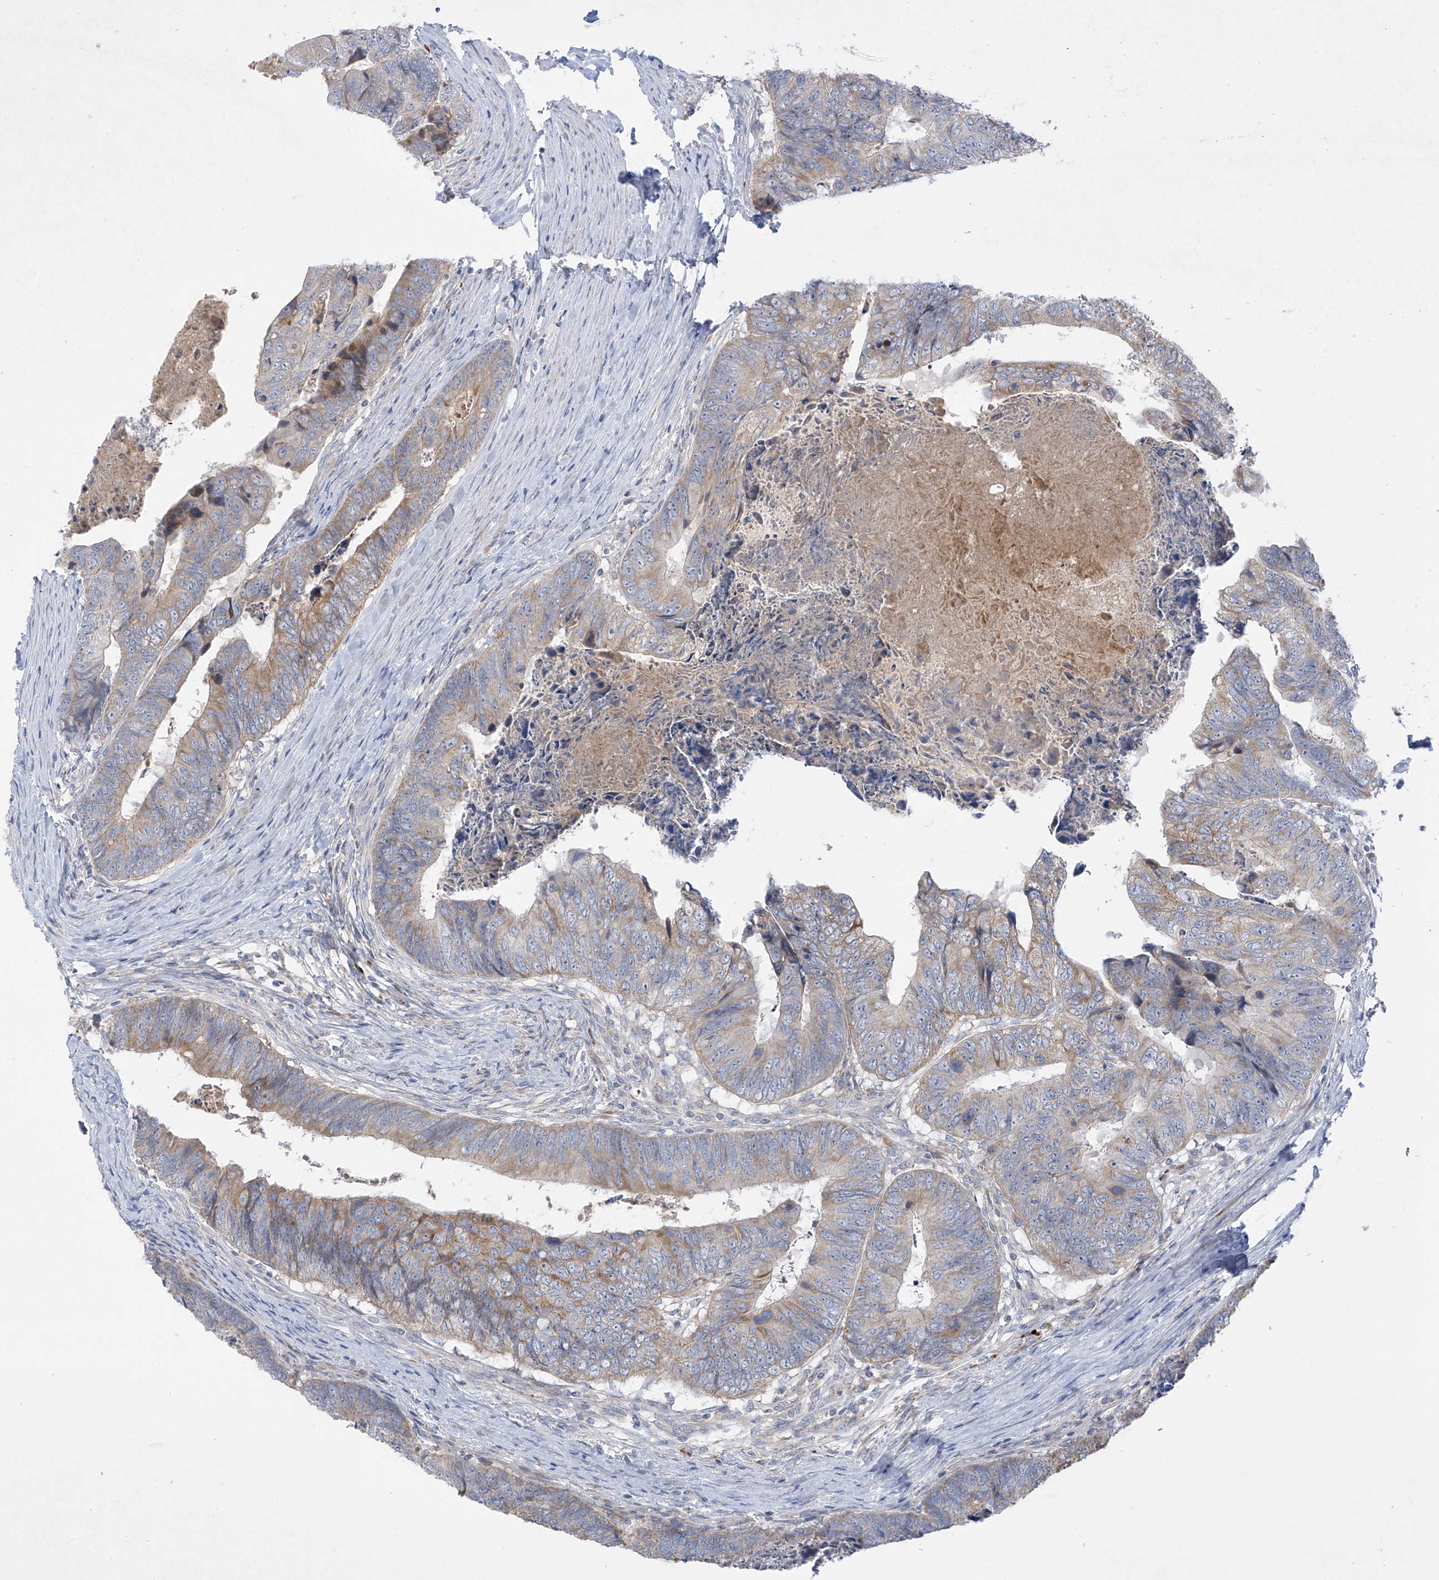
{"staining": {"intensity": "moderate", "quantity": "<25%", "location": "cytoplasmic/membranous"}, "tissue": "colorectal cancer", "cell_type": "Tumor cells", "image_type": "cancer", "snomed": [{"axis": "morphology", "description": "Adenocarcinoma, NOS"}, {"axis": "topography", "description": "Colon"}], "caption": "Colorectal adenocarcinoma tissue shows moderate cytoplasmic/membranous expression in approximately <25% of tumor cells (DAB (3,3'-diaminobenzidine) IHC with brightfield microscopy, high magnification).", "gene": "METTL18", "patient": {"sex": "female", "age": 67}}